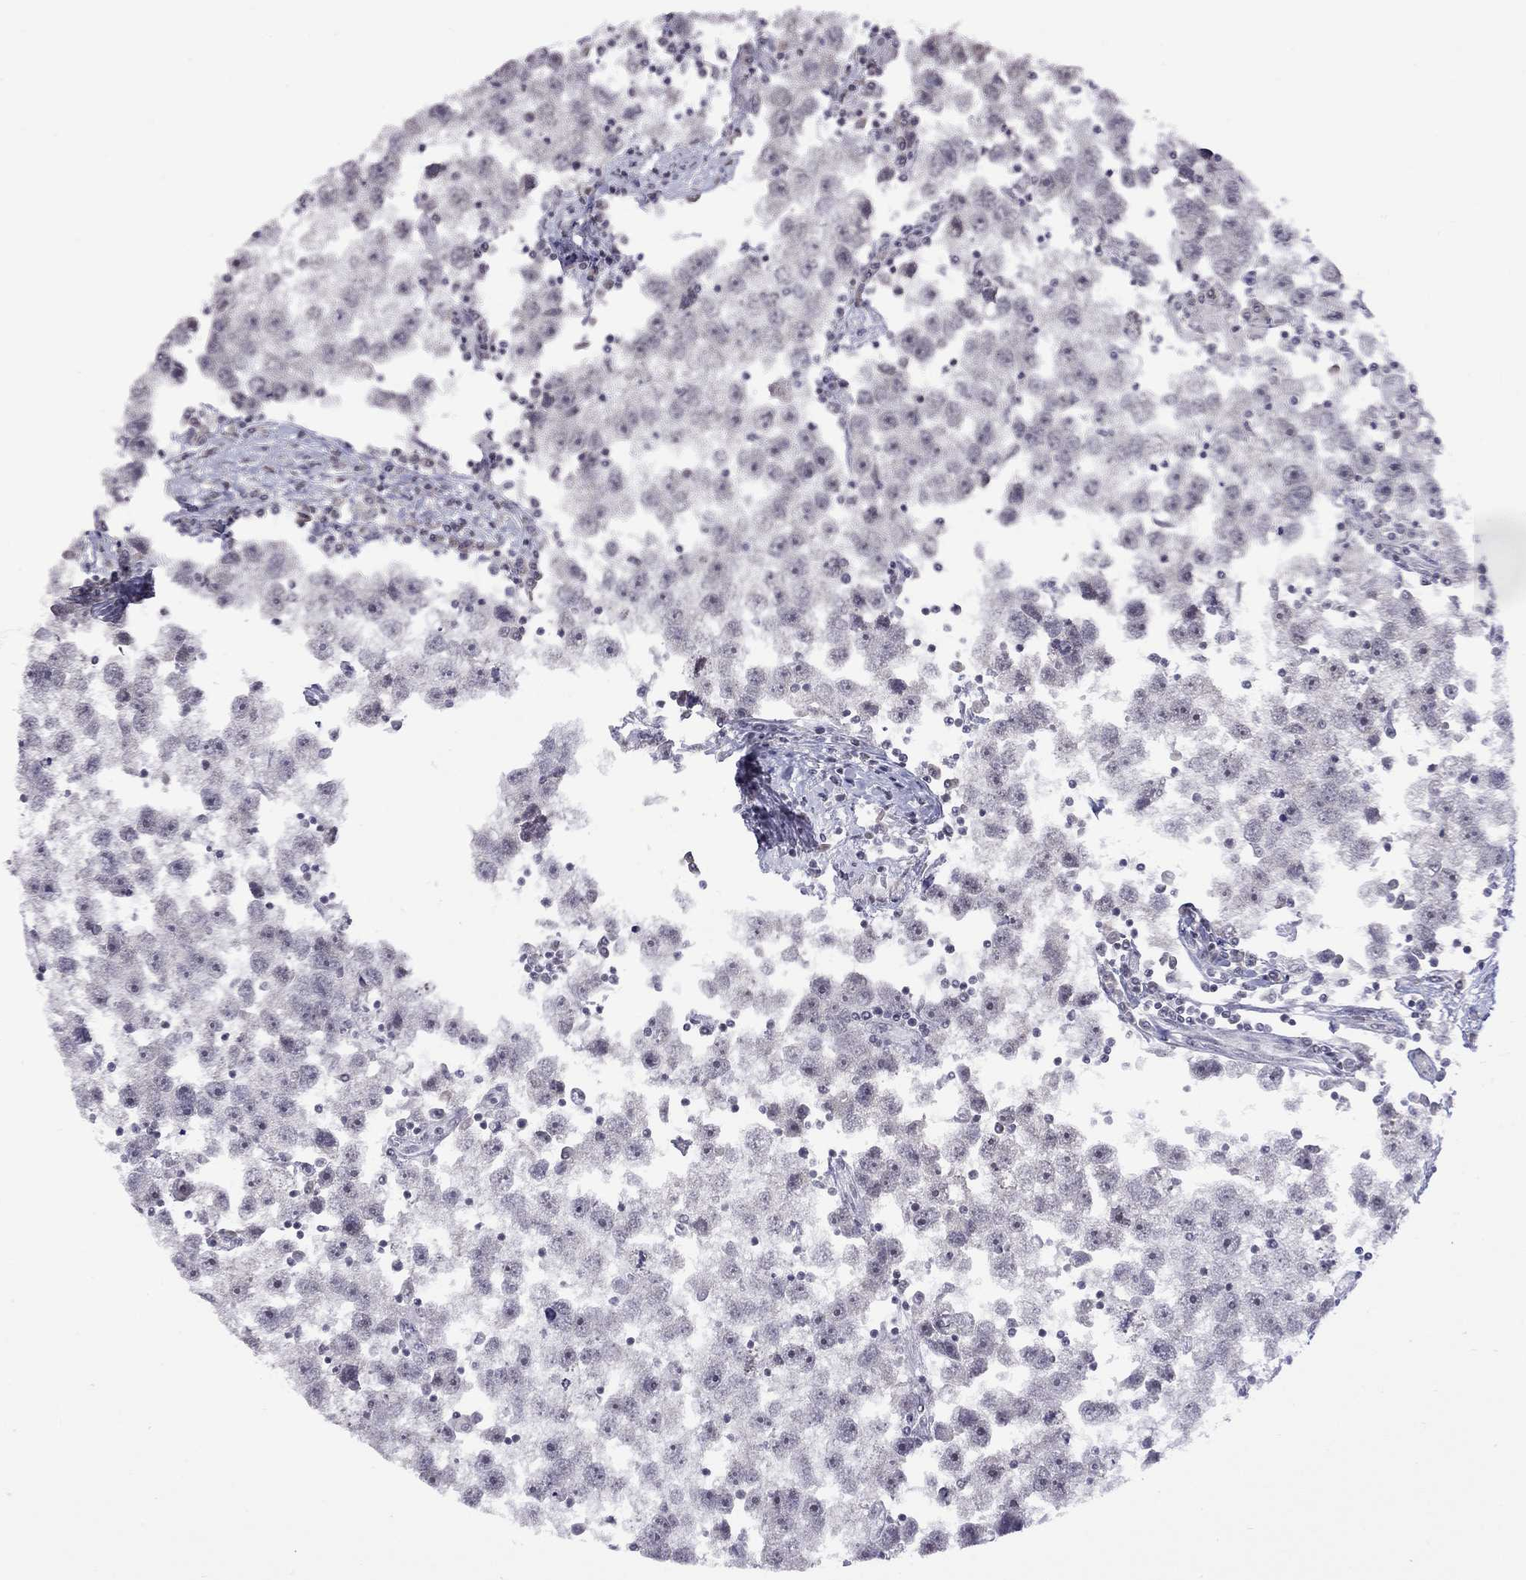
{"staining": {"intensity": "negative", "quantity": "none", "location": "none"}, "tissue": "testis cancer", "cell_type": "Tumor cells", "image_type": "cancer", "snomed": [{"axis": "morphology", "description": "Seminoma, NOS"}, {"axis": "topography", "description": "Testis"}], "caption": "Immunohistochemical staining of testis cancer (seminoma) displays no significant positivity in tumor cells.", "gene": "HES5", "patient": {"sex": "male", "age": 30}}